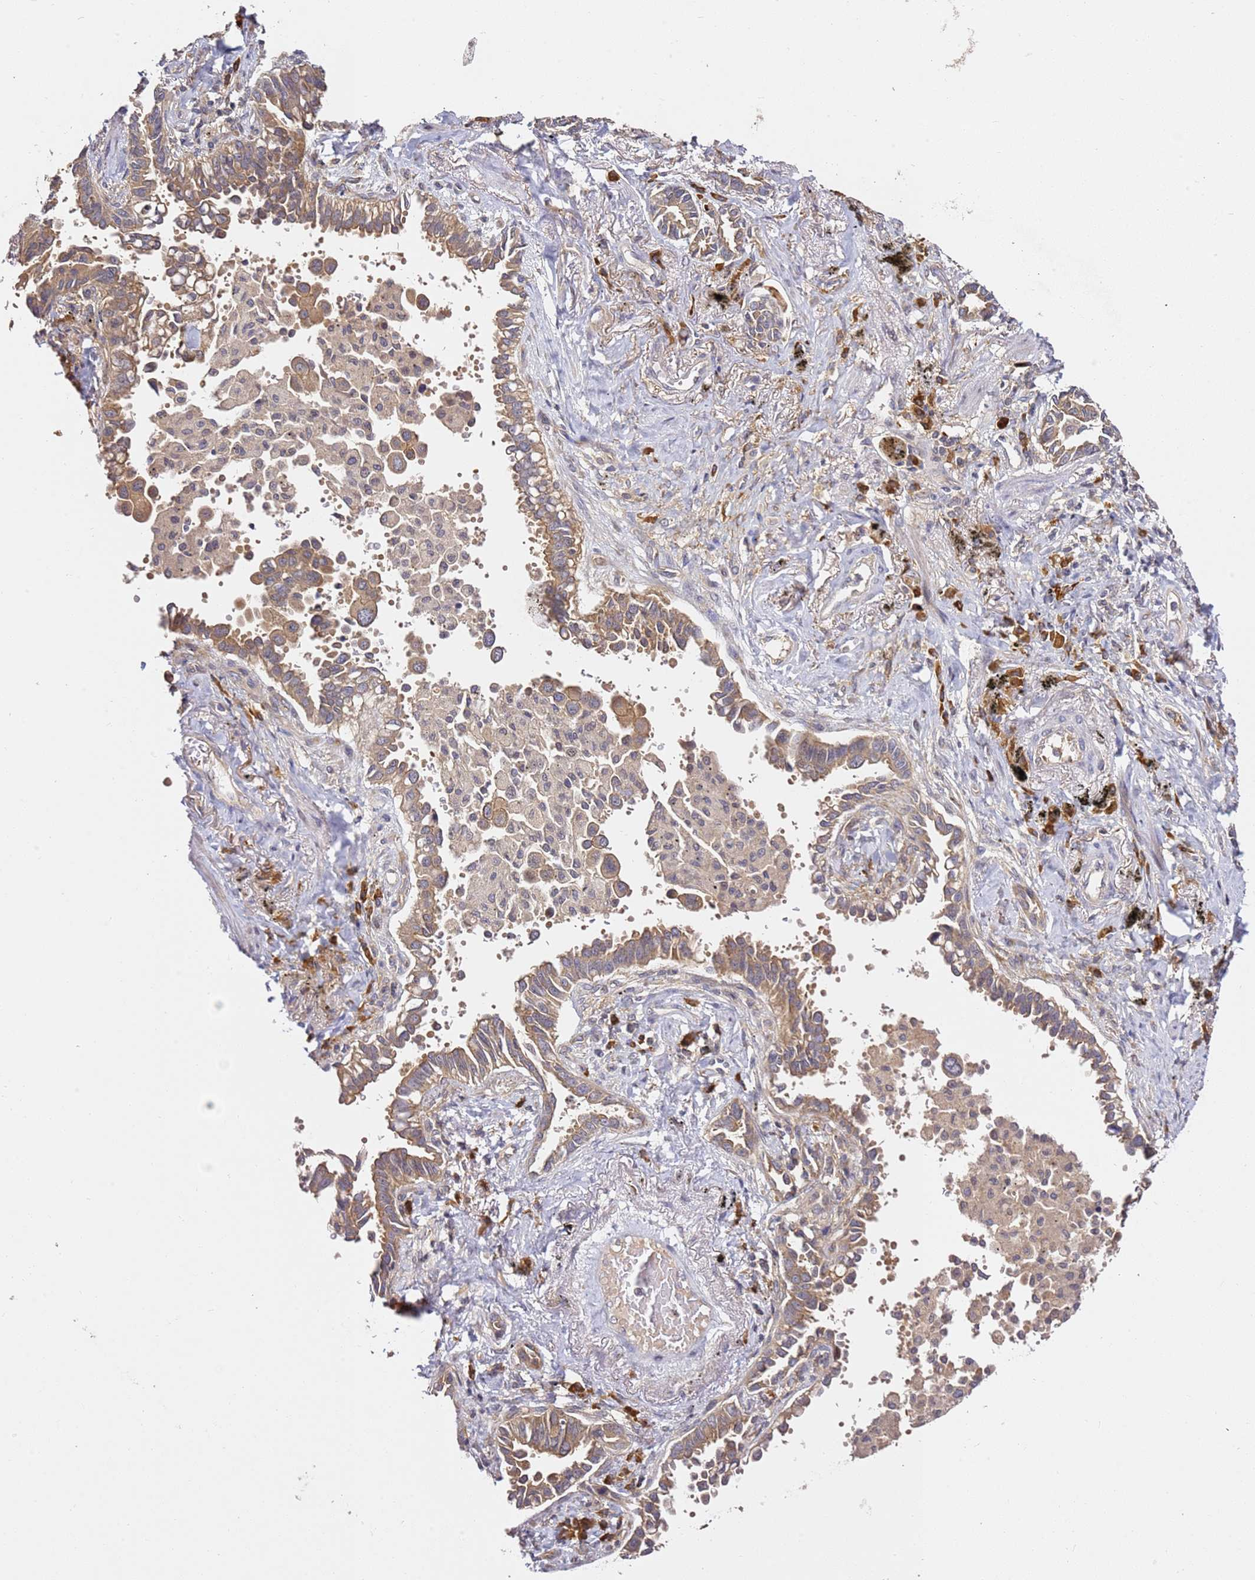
{"staining": {"intensity": "moderate", "quantity": ">75%", "location": "cytoplasmic/membranous"}, "tissue": "lung cancer", "cell_type": "Tumor cells", "image_type": "cancer", "snomed": [{"axis": "morphology", "description": "Adenocarcinoma, NOS"}, {"axis": "topography", "description": "Lung"}], "caption": "Immunohistochemical staining of adenocarcinoma (lung) shows medium levels of moderate cytoplasmic/membranous expression in about >75% of tumor cells.", "gene": "OSBPL2", "patient": {"sex": "male", "age": 67}}